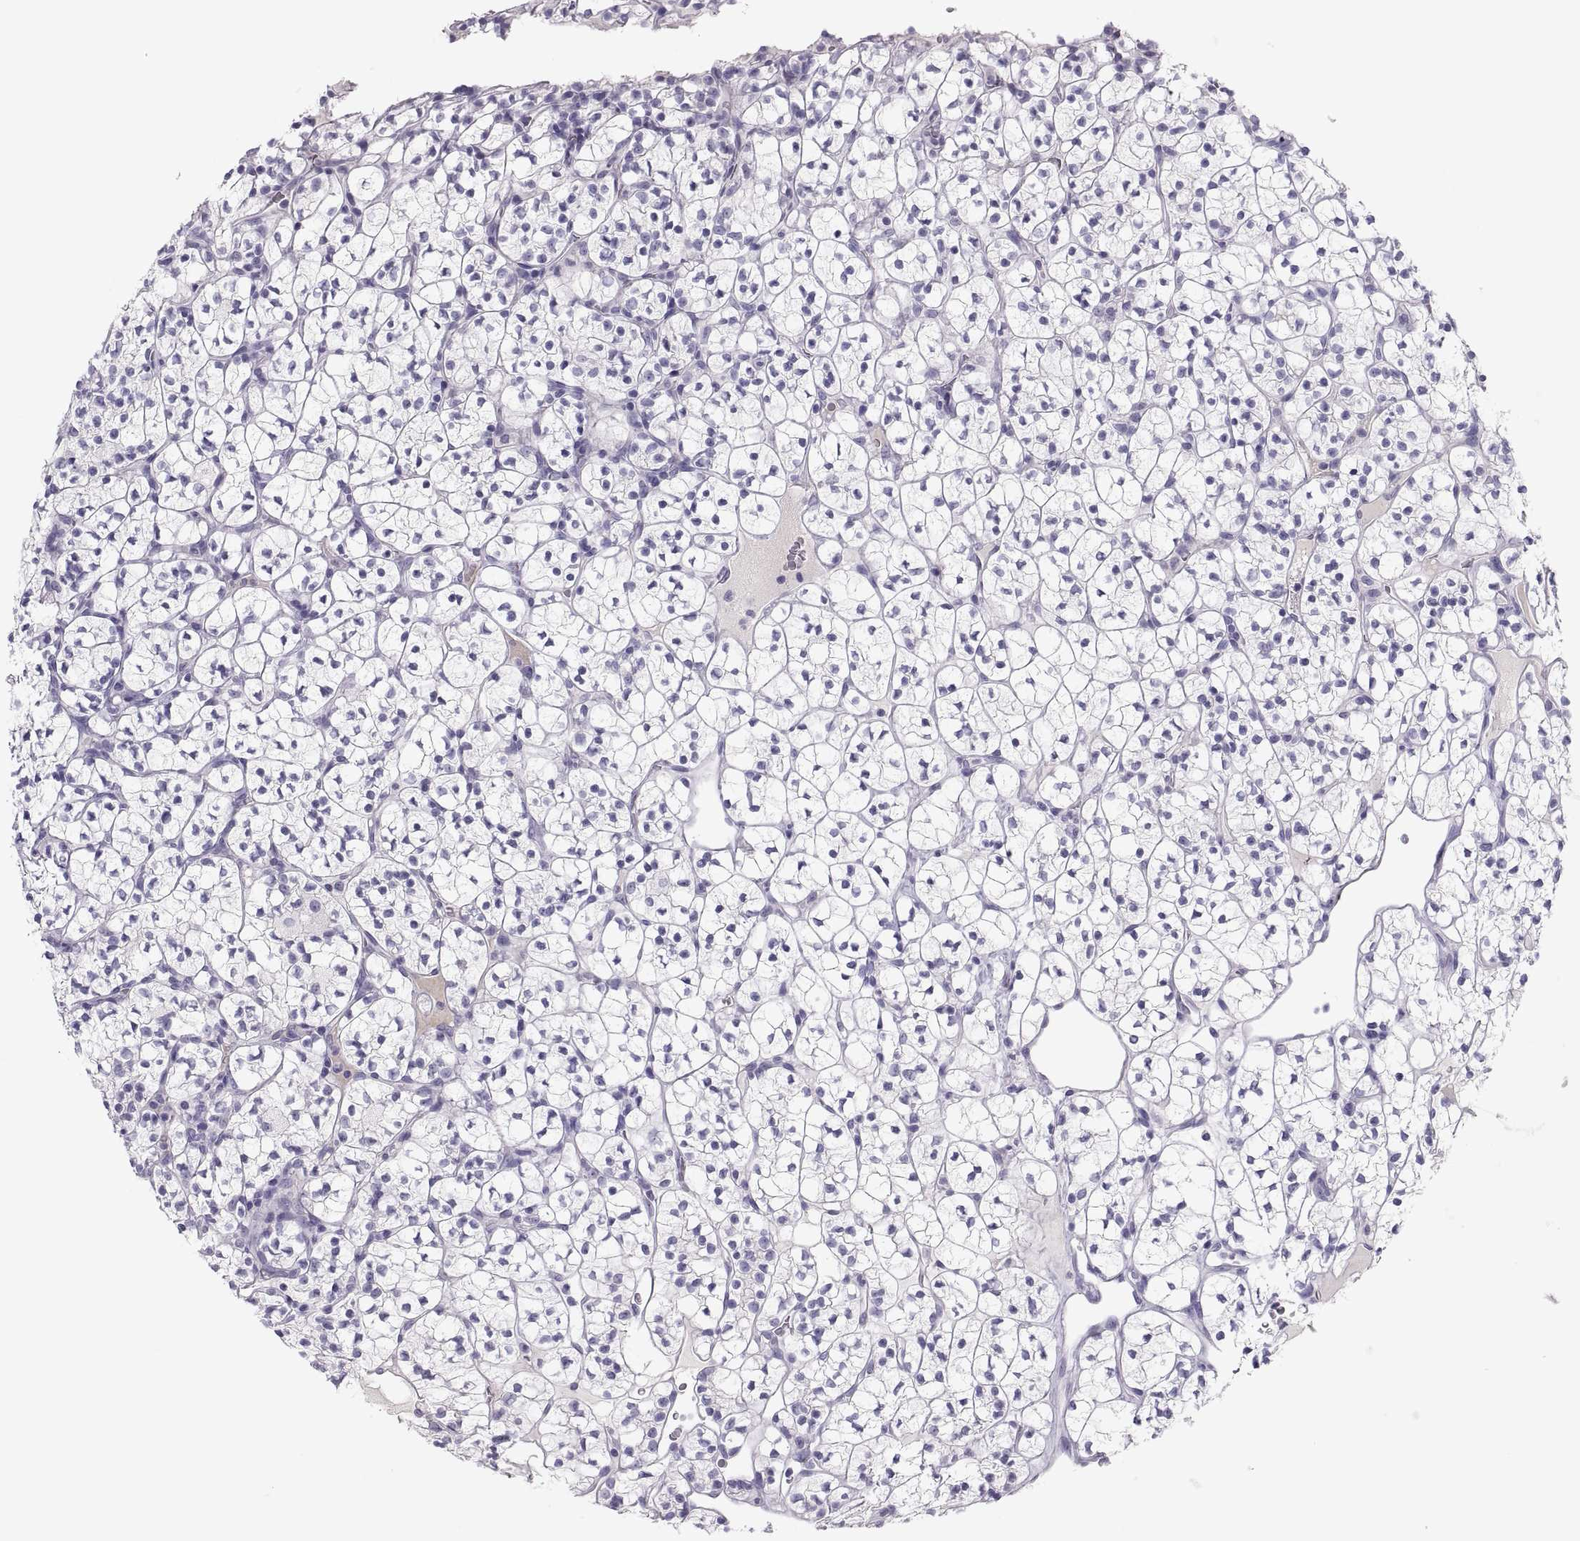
{"staining": {"intensity": "negative", "quantity": "none", "location": "none"}, "tissue": "renal cancer", "cell_type": "Tumor cells", "image_type": "cancer", "snomed": [{"axis": "morphology", "description": "Adenocarcinoma, NOS"}, {"axis": "topography", "description": "Kidney"}], "caption": "The histopathology image displays no staining of tumor cells in adenocarcinoma (renal).", "gene": "MAGEB2", "patient": {"sex": "female", "age": 89}}